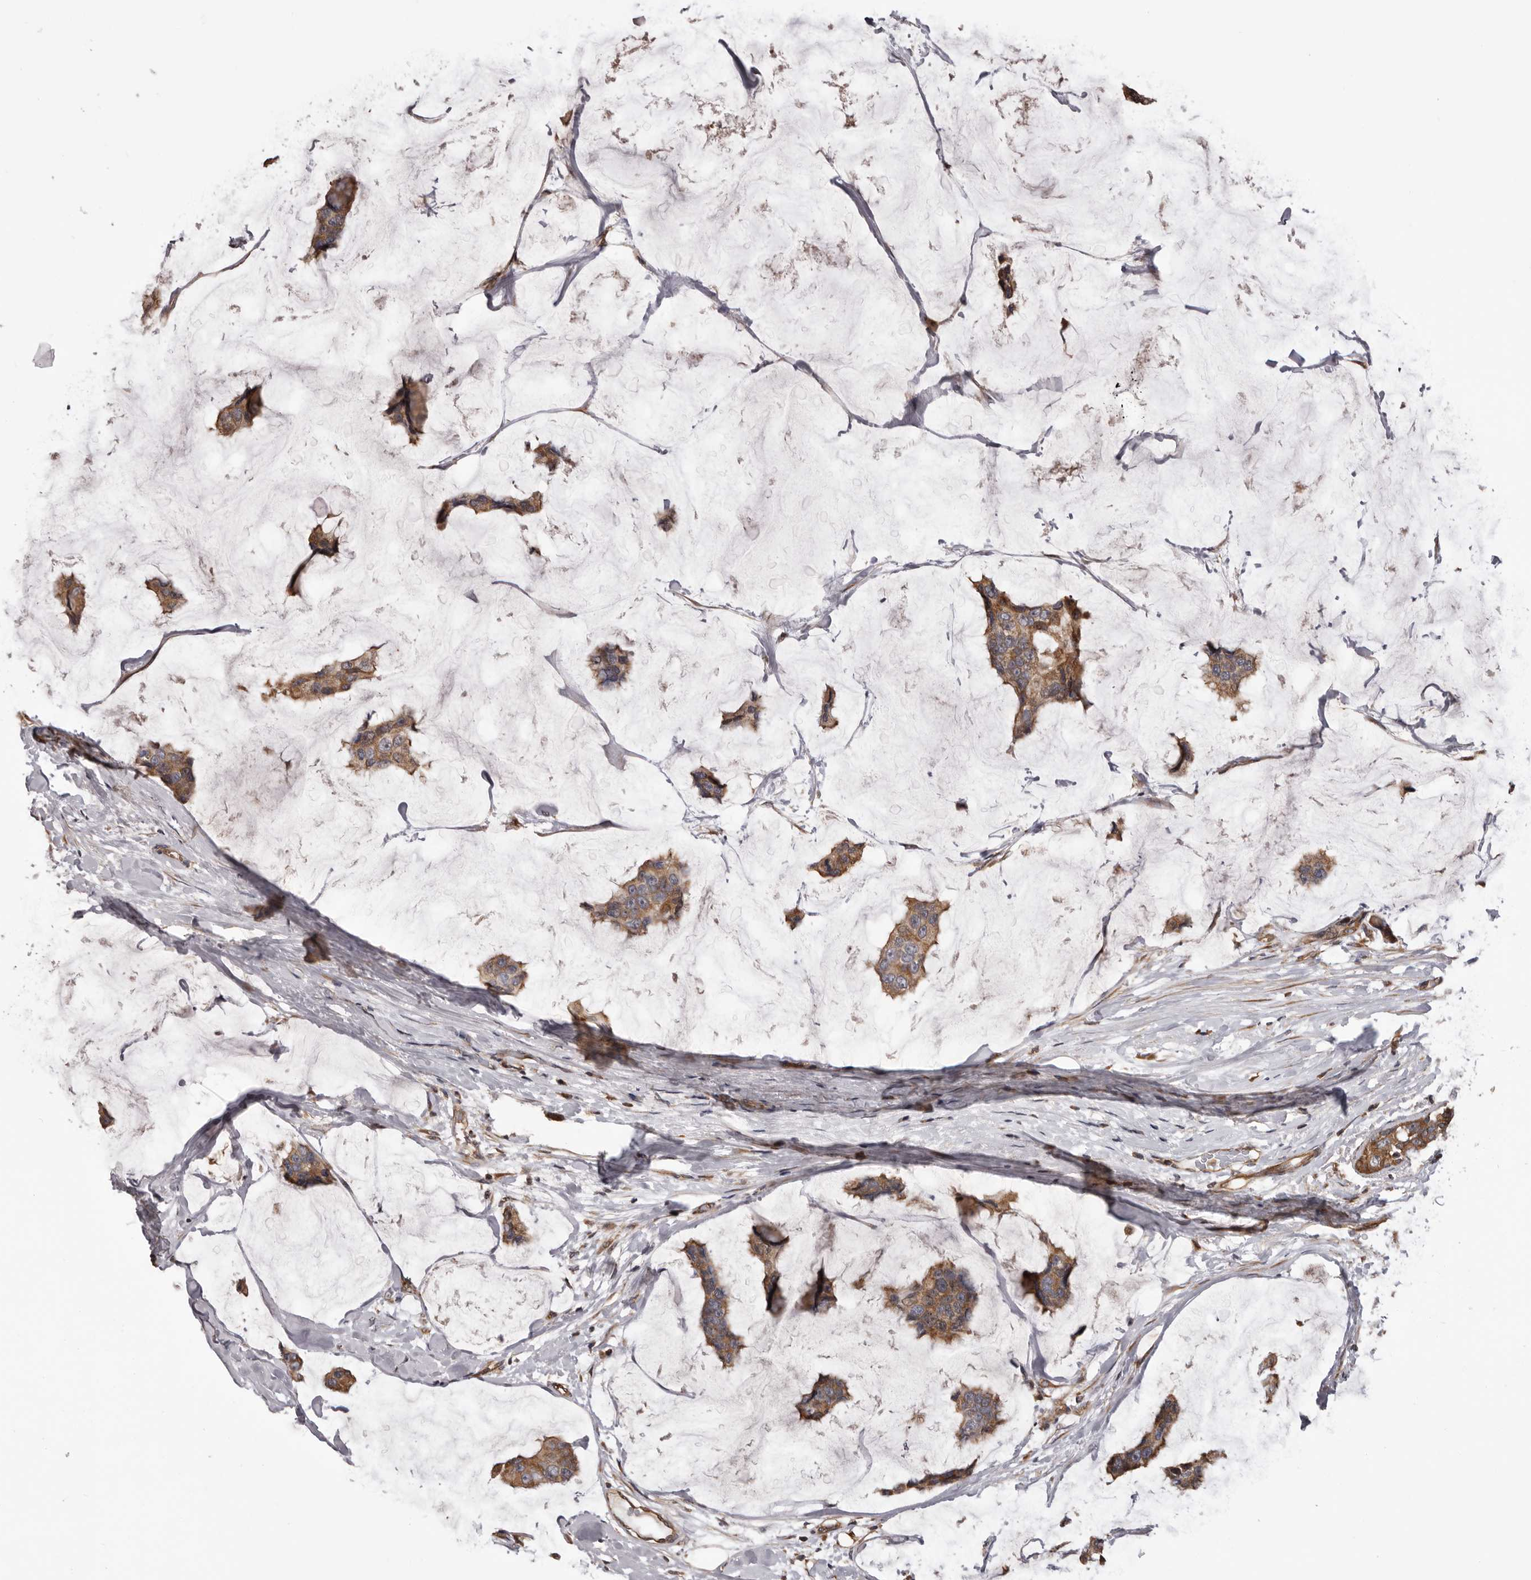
{"staining": {"intensity": "moderate", "quantity": ">75%", "location": "cytoplasmic/membranous"}, "tissue": "breast cancer", "cell_type": "Tumor cells", "image_type": "cancer", "snomed": [{"axis": "morphology", "description": "Normal tissue, NOS"}, {"axis": "morphology", "description": "Duct carcinoma"}, {"axis": "topography", "description": "Breast"}], "caption": "Breast cancer tissue displays moderate cytoplasmic/membranous positivity in about >75% of tumor cells", "gene": "ADAMTS2", "patient": {"sex": "female", "age": 50}}